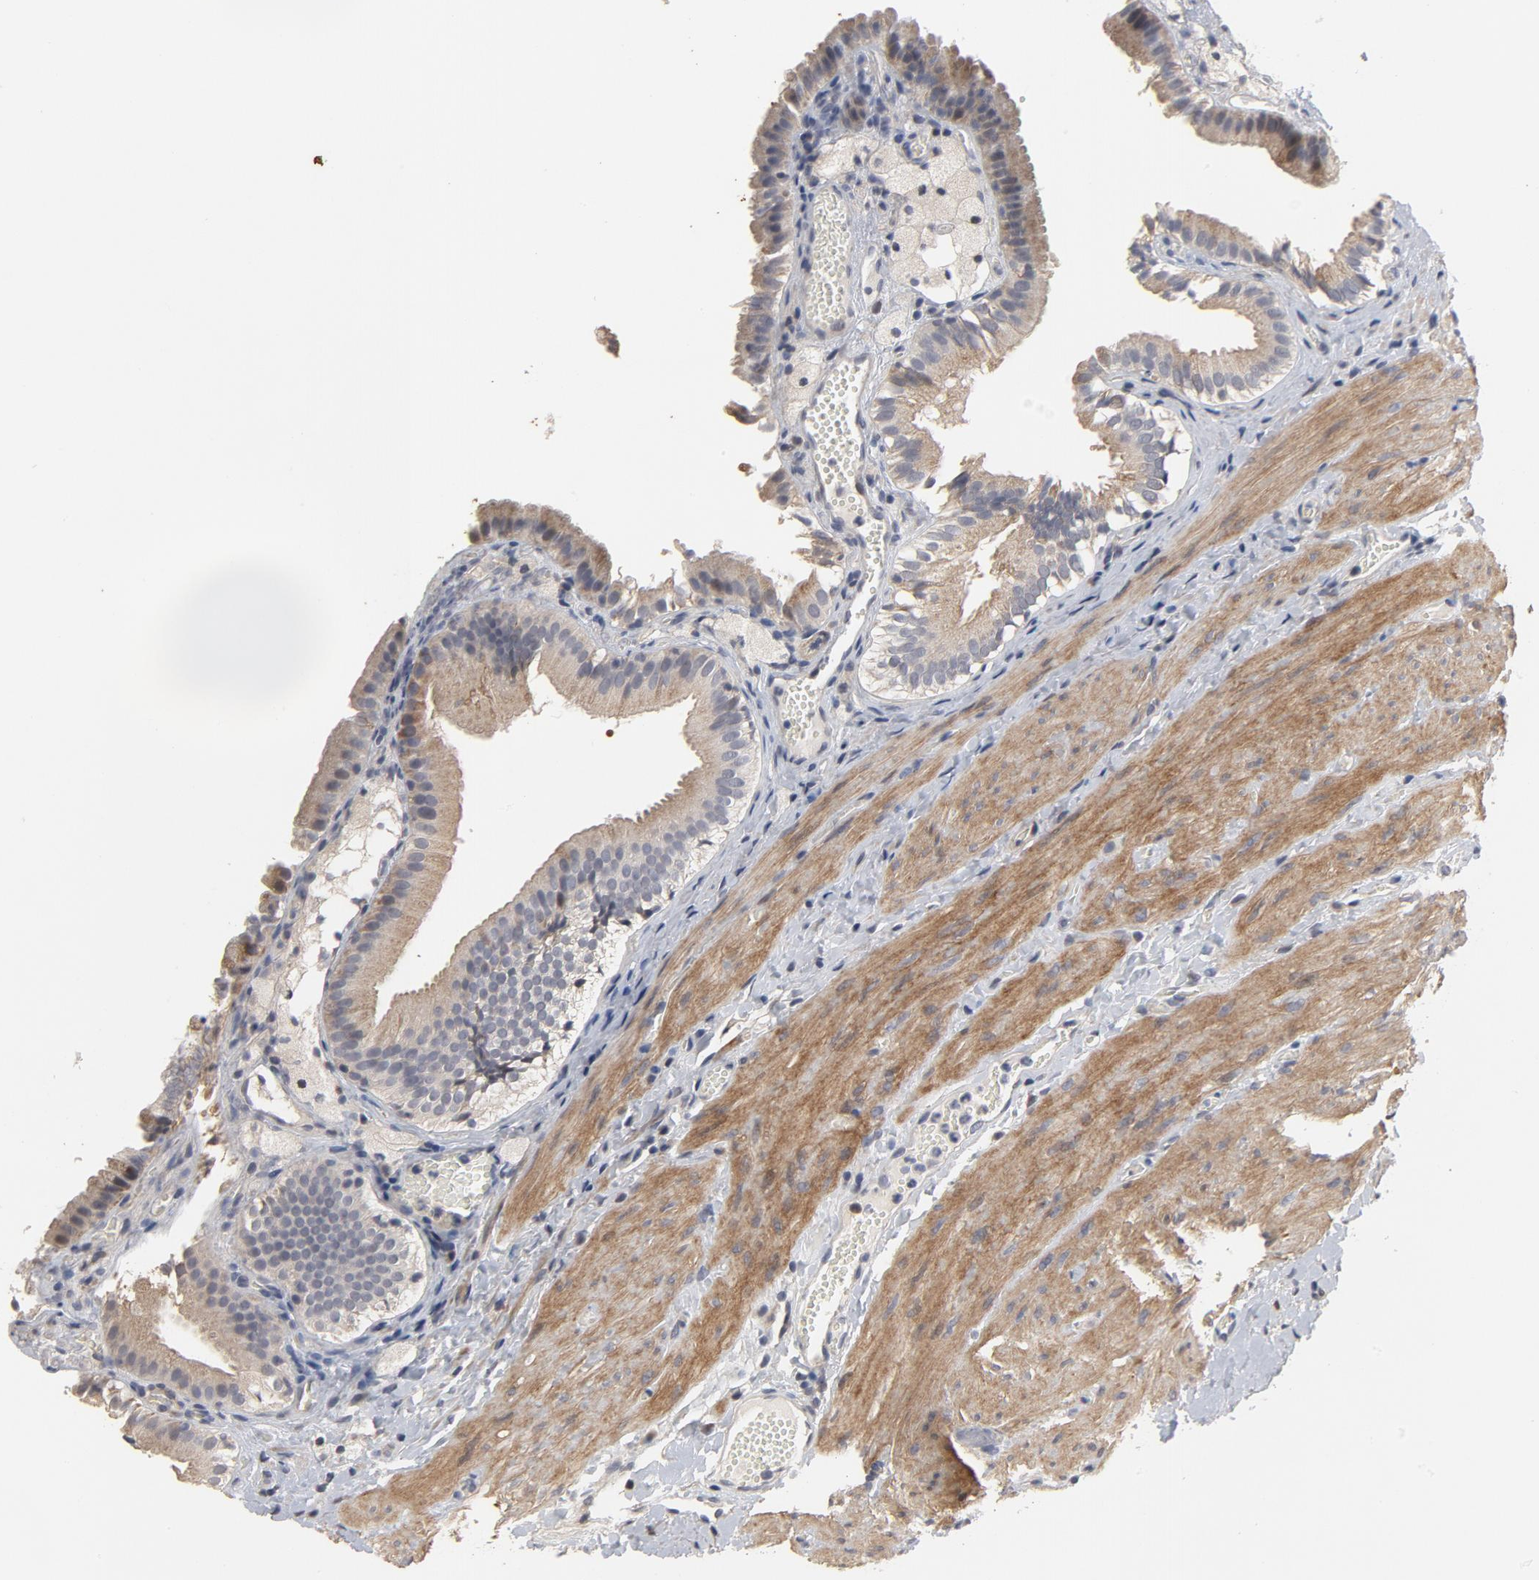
{"staining": {"intensity": "moderate", "quantity": ">75%", "location": "cytoplasmic/membranous"}, "tissue": "gallbladder", "cell_type": "Glandular cells", "image_type": "normal", "snomed": [{"axis": "morphology", "description": "Normal tissue, NOS"}, {"axis": "topography", "description": "Gallbladder"}], "caption": "Immunohistochemistry (DAB (3,3'-diaminobenzidine)) staining of unremarkable human gallbladder shows moderate cytoplasmic/membranous protein expression in about >75% of glandular cells. The protein is stained brown, and the nuclei are stained in blue (DAB IHC with brightfield microscopy, high magnification).", "gene": "PPP1R1B", "patient": {"sex": "female", "age": 24}}